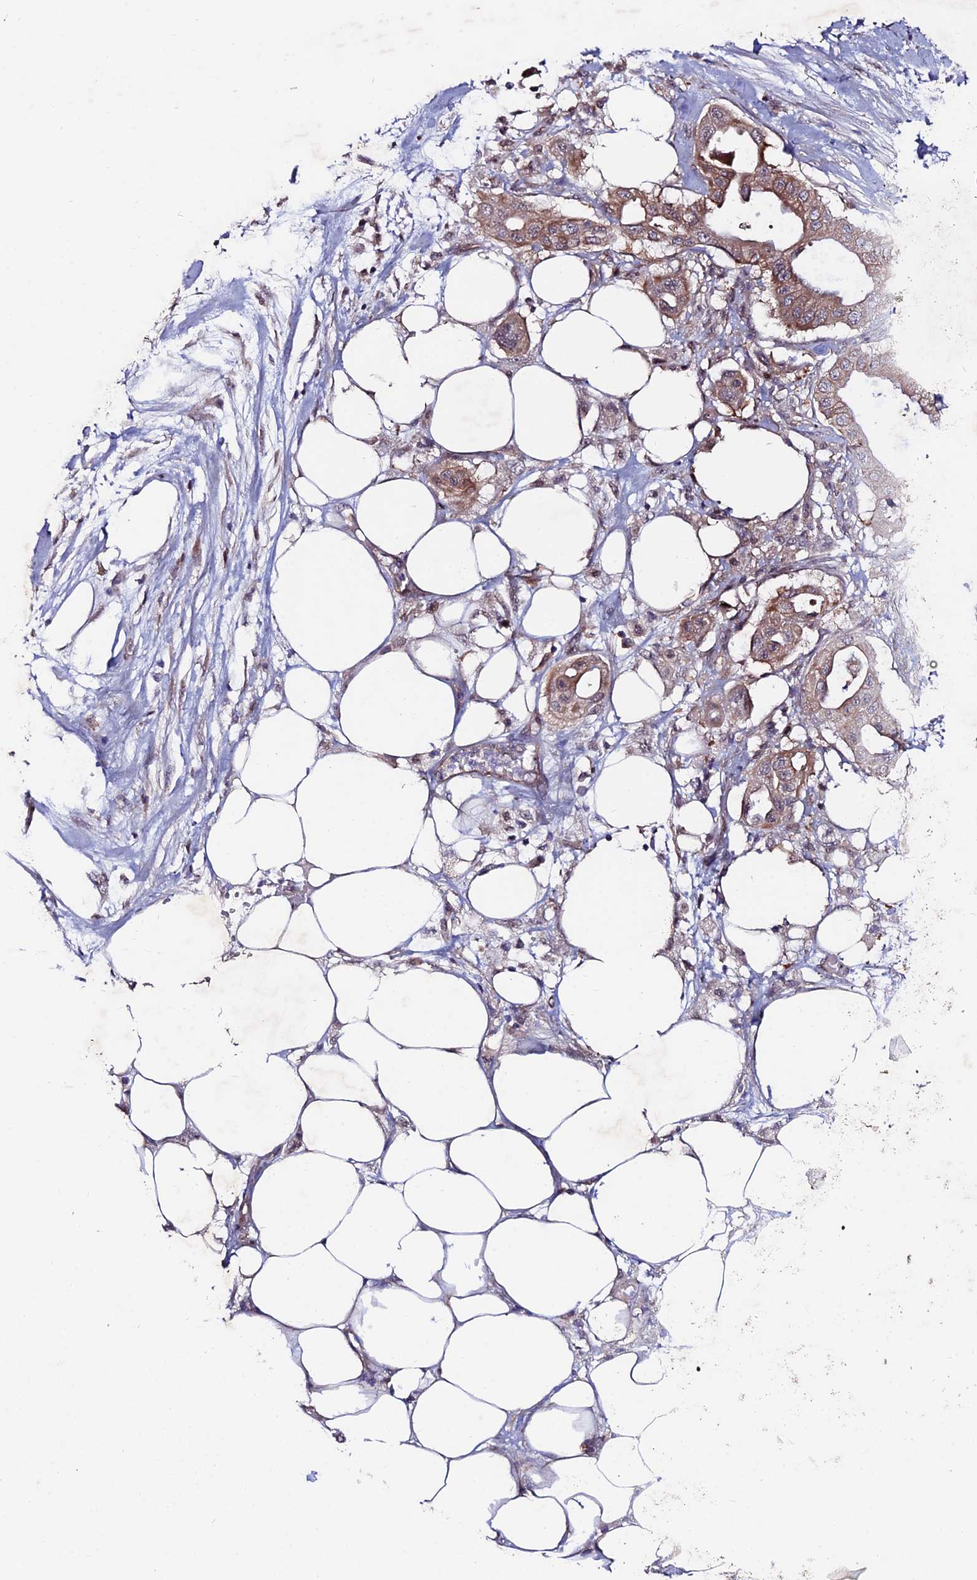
{"staining": {"intensity": "moderate", "quantity": "25%-75%", "location": "cytoplasmic/membranous"}, "tissue": "pancreatic cancer", "cell_type": "Tumor cells", "image_type": "cancer", "snomed": [{"axis": "morphology", "description": "Adenocarcinoma, NOS"}, {"axis": "topography", "description": "Pancreas"}], "caption": "High-power microscopy captured an immunohistochemistry (IHC) histopathology image of pancreatic cancer, revealing moderate cytoplasmic/membranous expression in approximately 25%-75% of tumor cells.", "gene": "INPP4A", "patient": {"sex": "male", "age": 68}}